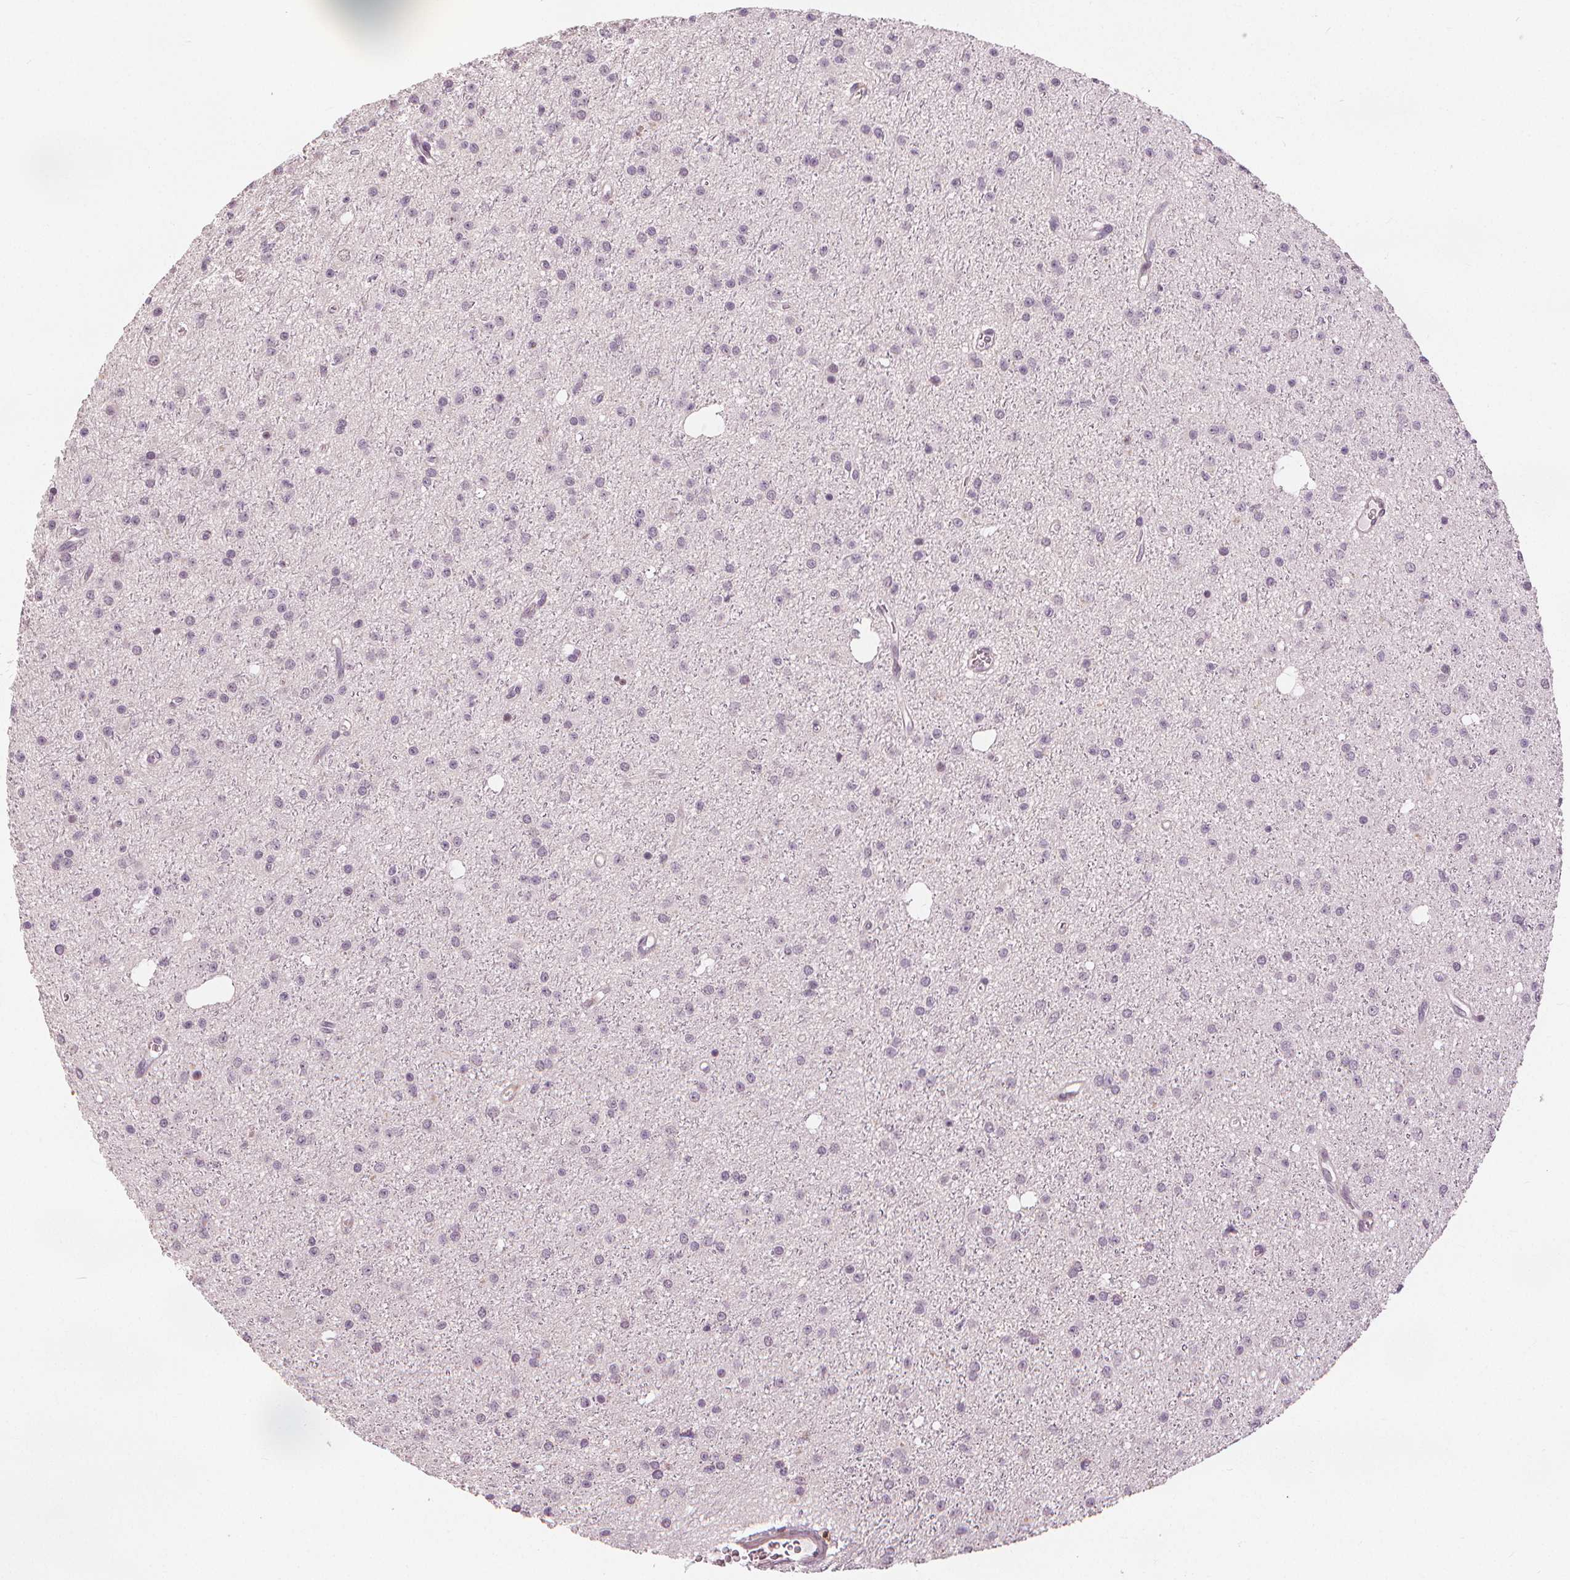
{"staining": {"intensity": "negative", "quantity": "none", "location": "none"}, "tissue": "glioma", "cell_type": "Tumor cells", "image_type": "cancer", "snomed": [{"axis": "morphology", "description": "Glioma, malignant, Low grade"}, {"axis": "topography", "description": "Brain"}], "caption": "A histopathology image of malignant glioma (low-grade) stained for a protein displays no brown staining in tumor cells.", "gene": "SLC34A1", "patient": {"sex": "male", "age": 27}}